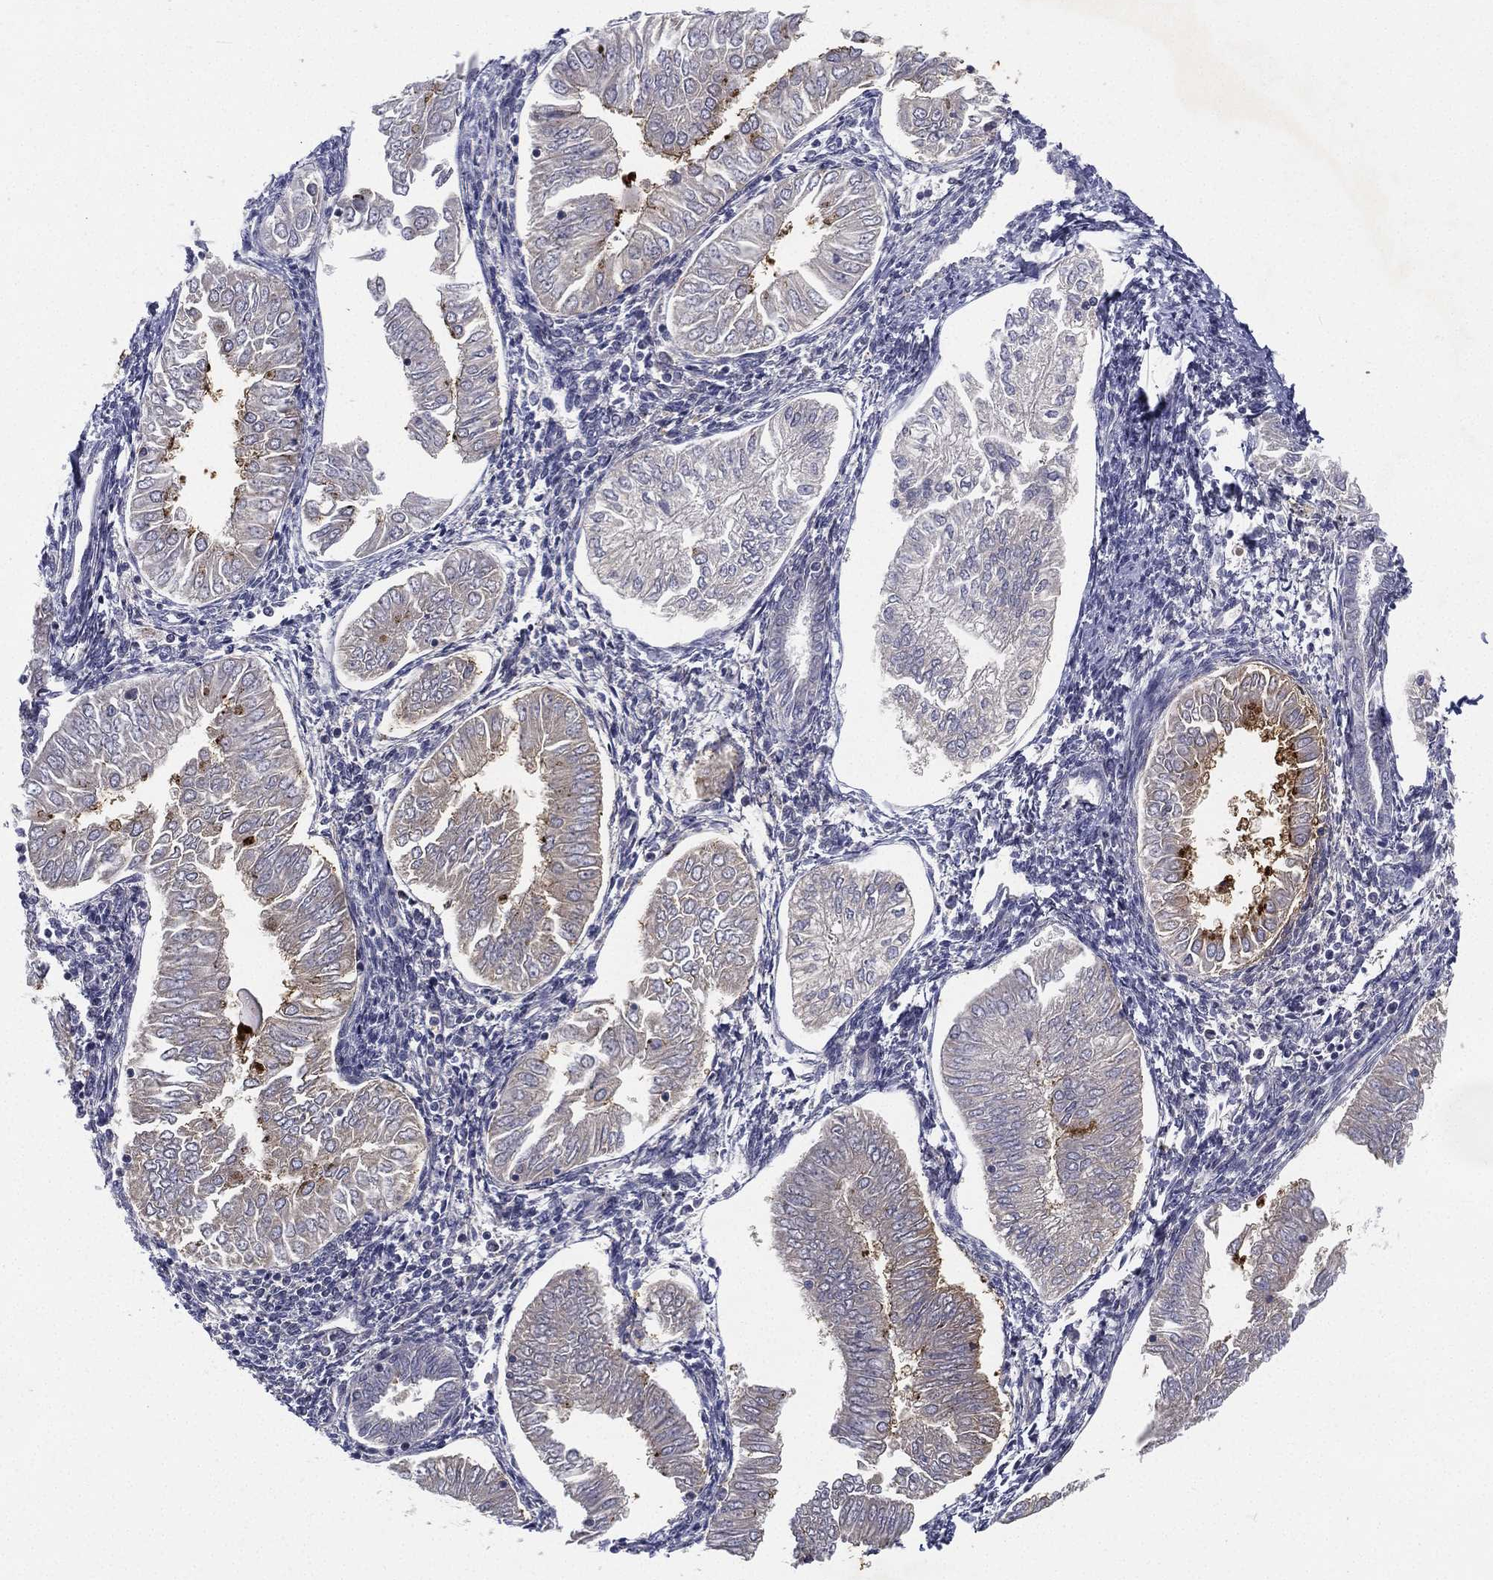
{"staining": {"intensity": "weak", "quantity": "<25%", "location": "cytoplasmic/membranous"}, "tissue": "endometrial cancer", "cell_type": "Tumor cells", "image_type": "cancer", "snomed": [{"axis": "morphology", "description": "Adenocarcinoma, NOS"}, {"axis": "topography", "description": "Endometrium"}], "caption": "Tumor cells are negative for brown protein staining in adenocarcinoma (endometrial).", "gene": "MS4A8", "patient": {"sex": "female", "age": 53}}